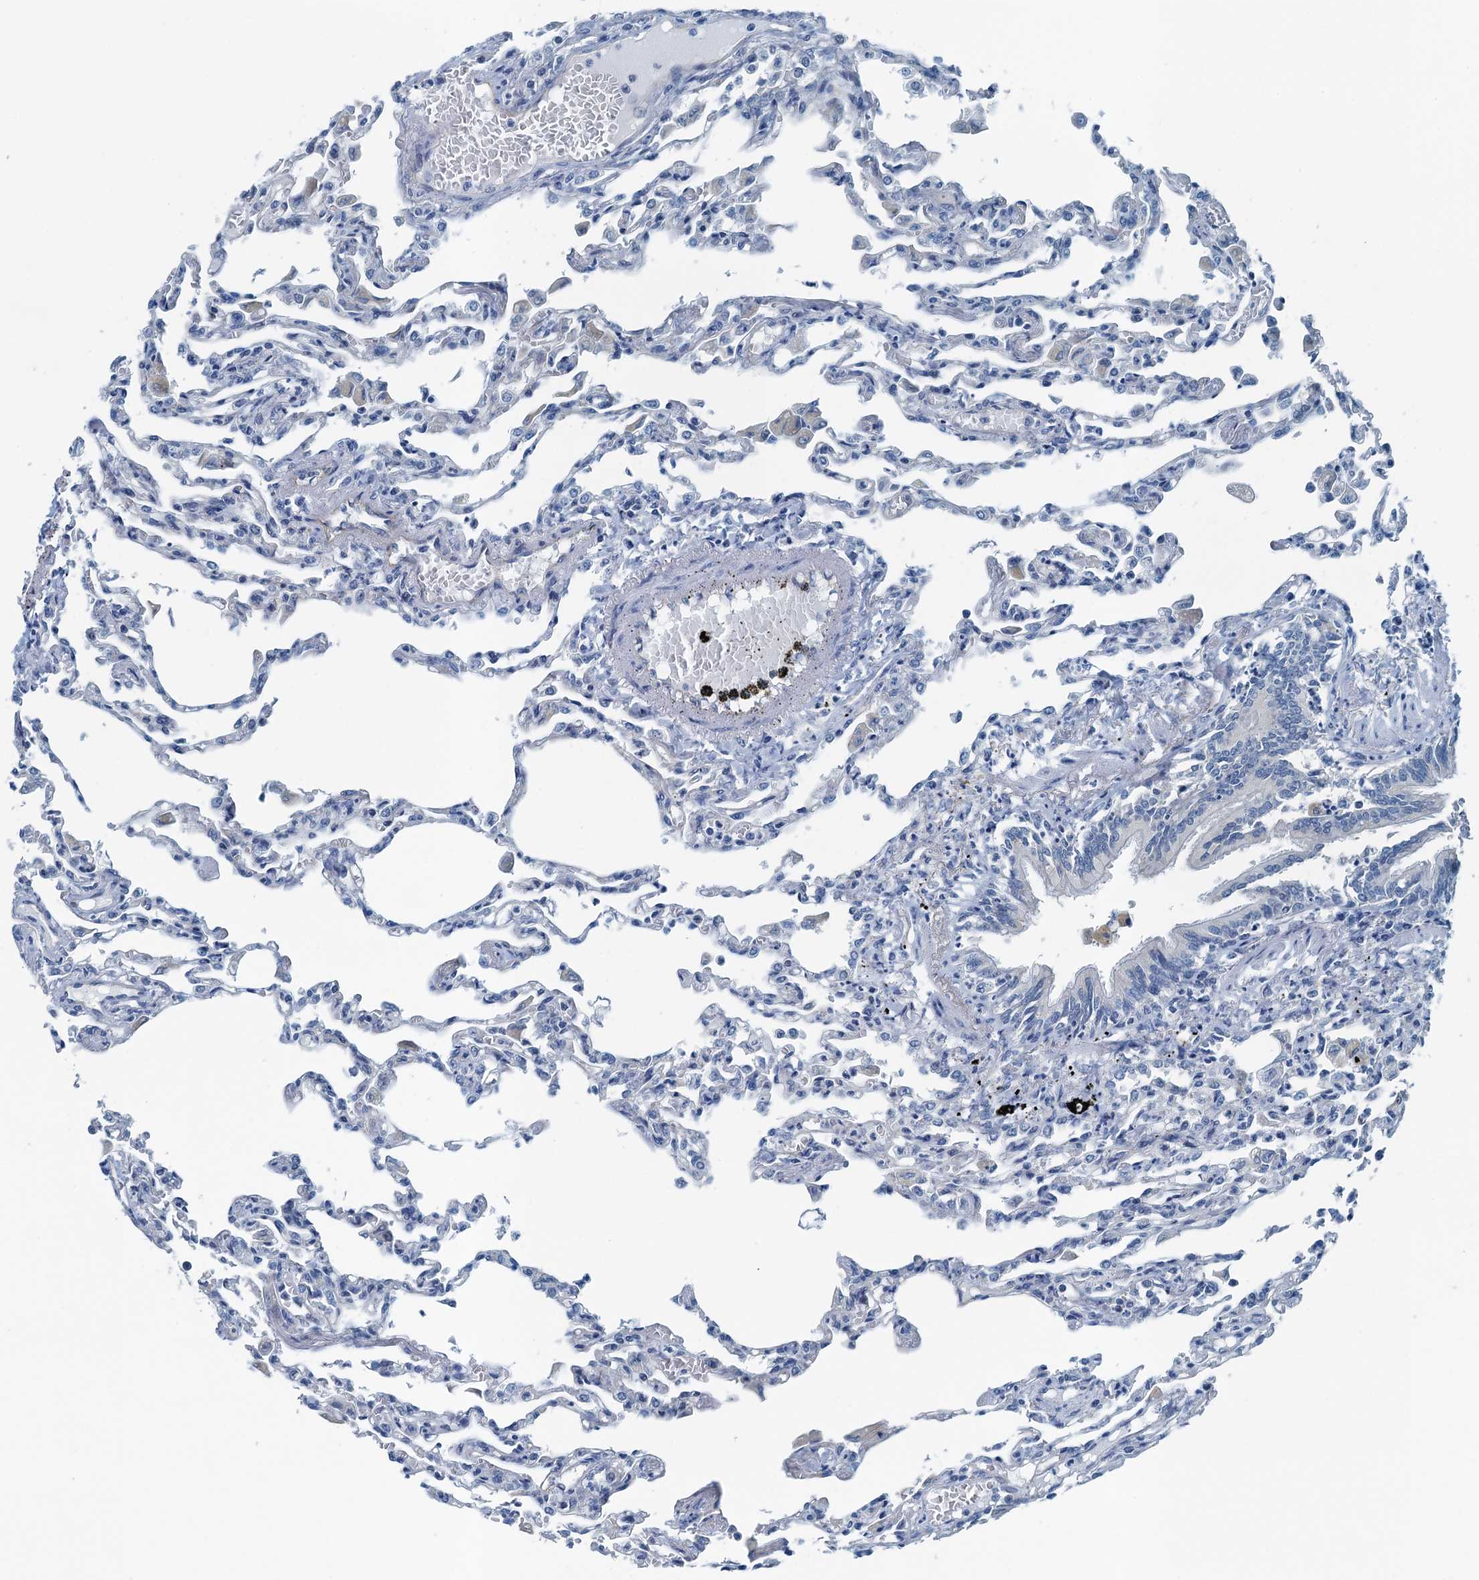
{"staining": {"intensity": "negative", "quantity": "none", "location": "none"}, "tissue": "lung", "cell_type": "Alveolar cells", "image_type": "normal", "snomed": [{"axis": "morphology", "description": "Normal tissue, NOS"}, {"axis": "topography", "description": "Bronchus"}, {"axis": "topography", "description": "Lung"}], "caption": "This histopathology image is of normal lung stained with IHC to label a protein in brown with the nuclei are counter-stained blue. There is no staining in alveolar cells.", "gene": "GFOD2", "patient": {"sex": "female", "age": 49}}